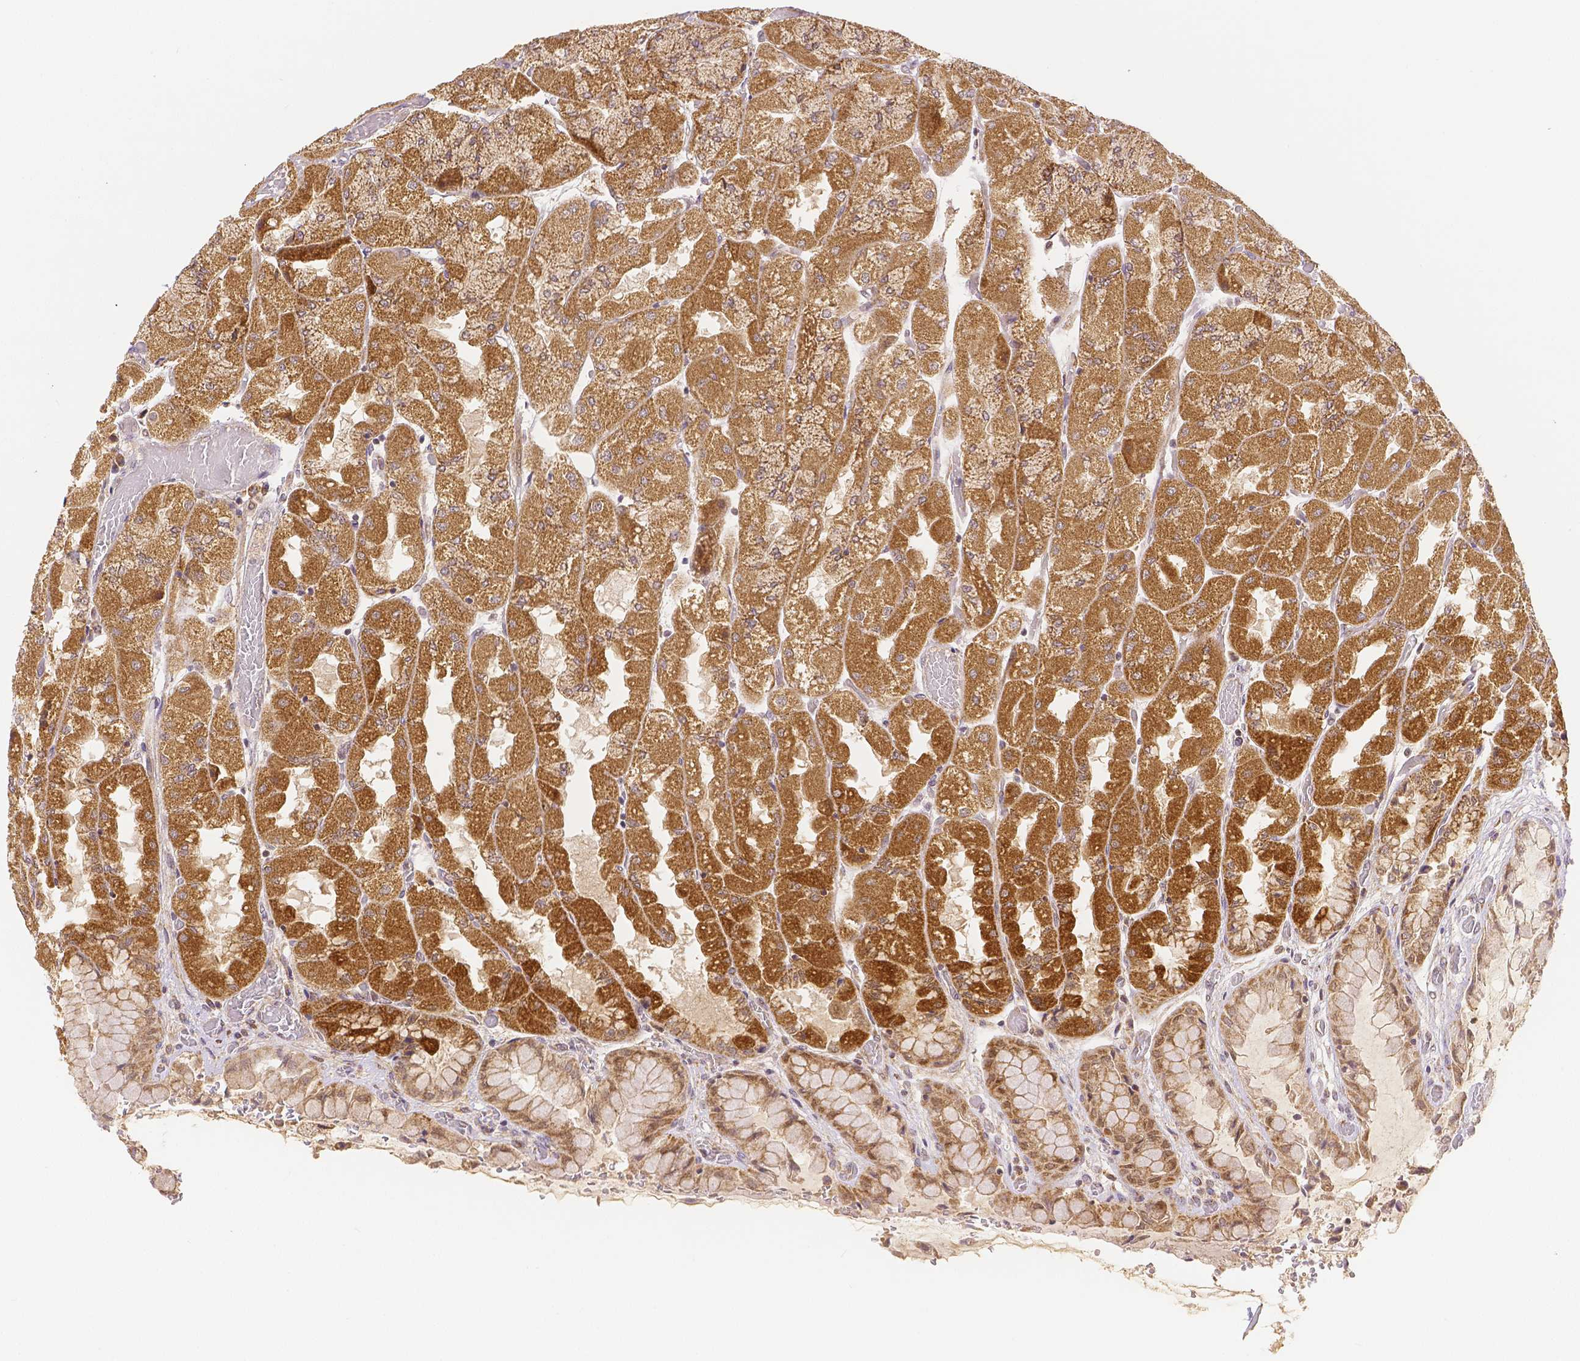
{"staining": {"intensity": "strong", "quantity": "25%-75%", "location": "cytoplasmic/membranous,nuclear"}, "tissue": "stomach", "cell_type": "Glandular cells", "image_type": "normal", "snomed": [{"axis": "morphology", "description": "Normal tissue, NOS"}, {"axis": "topography", "description": "Stomach"}], "caption": "Normal stomach was stained to show a protein in brown. There is high levels of strong cytoplasmic/membranous,nuclear expression in about 25%-75% of glandular cells. (Stains: DAB in brown, nuclei in blue, Microscopy: brightfield microscopy at high magnification).", "gene": "RHOT1", "patient": {"sex": "female", "age": 61}}